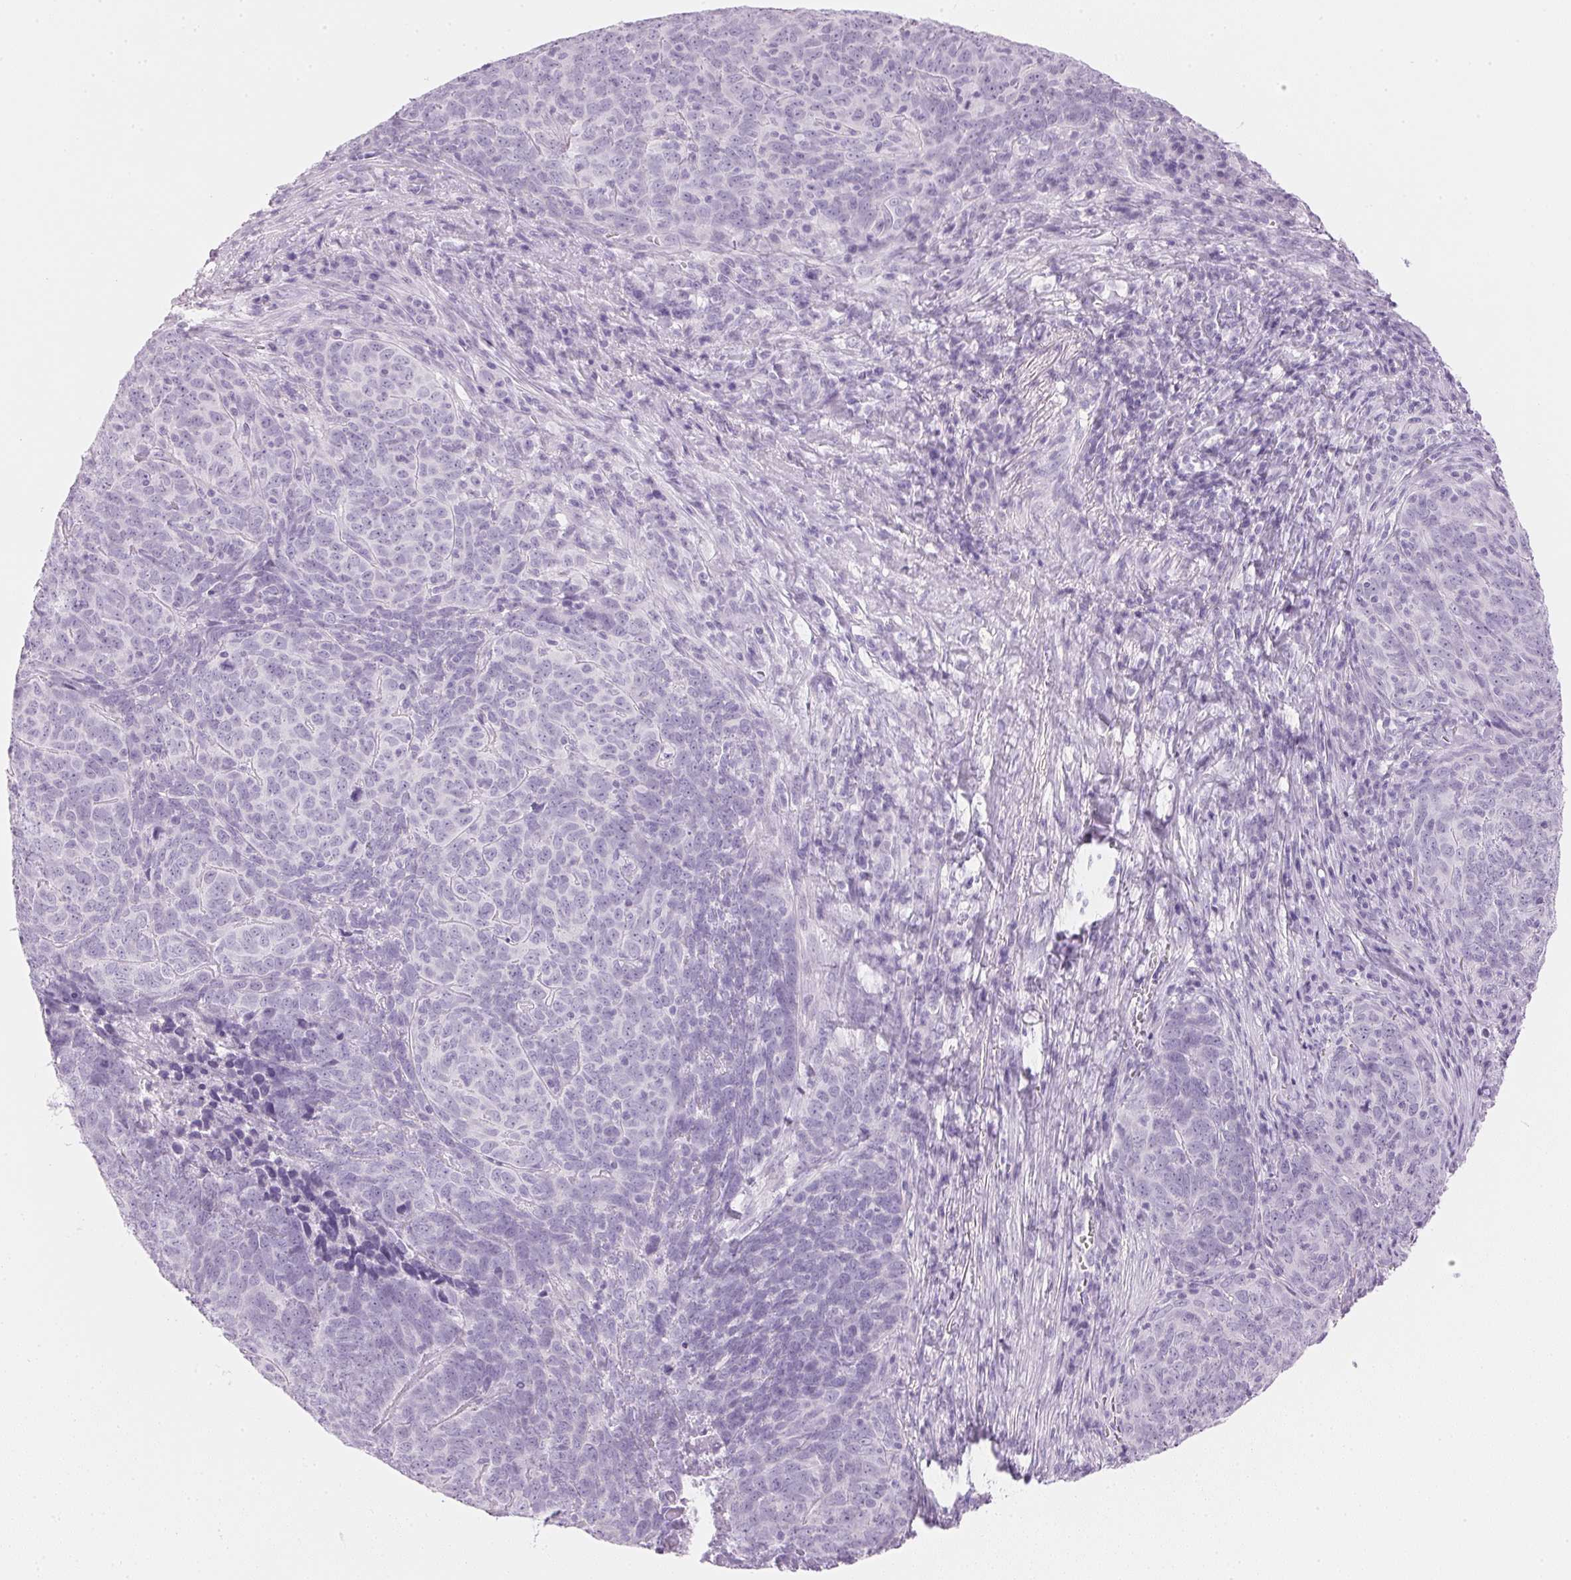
{"staining": {"intensity": "negative", "quantity": "none", "location": "none"}, "tissue": "skin cancer", "cell_type": "Tumor cells", "image_type": "cancer", "snomed": [{"axis": "morphology", "description": "Squamous cell carcinoma, NOS"}, {"axis": "topography", "description": "Skin"}, {"axis": "topography", "description": "Anal"}], "caption": "IHC micrograph of neoplastic tissue: skin cancer stained with DAB (3,3'-diaminobenzidine) demonstrates no significant protein expression in tumor cells.", "gene": "IGFBP1", "patient": {"sex": "female", "age": 51}}